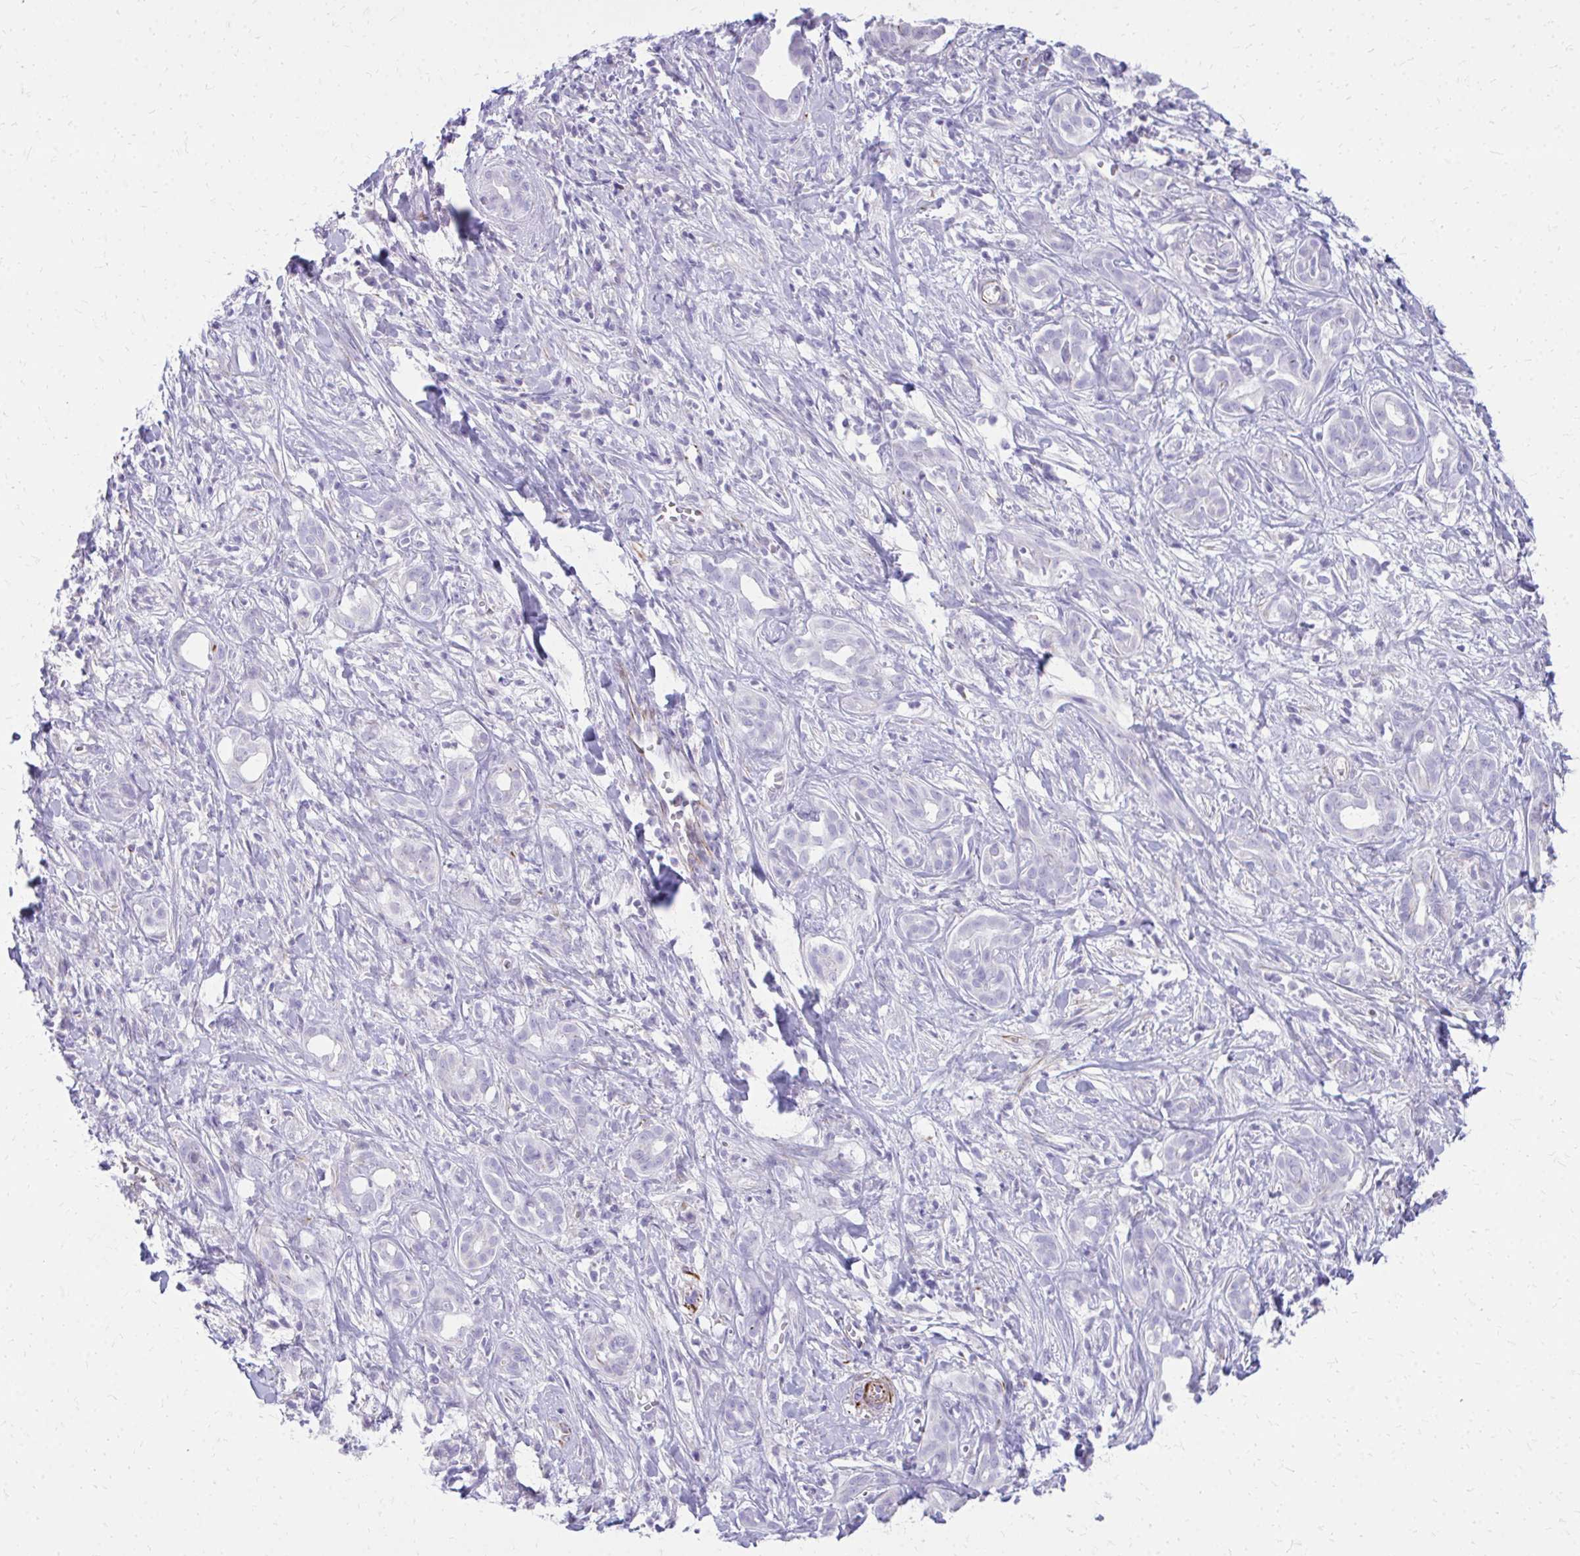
{"staining": {"intensity": "negative", "quantity": "none", "location": "none"}, "tissue": "pancreatic cancer", "cell_type": "Tumor cells", "image_type": "cancer", "snomed": [{"axis": "morphology", "description": "Adenocarcinoma, NOS"}, {"axis": "topography", "description": "Pancreas"}], "caption": "There is no significant positivity in tumor cells of adenocarcinoma (pancreatic).", "gene": "TRIM6", "patient": {"sex": "male", "age": 61}}